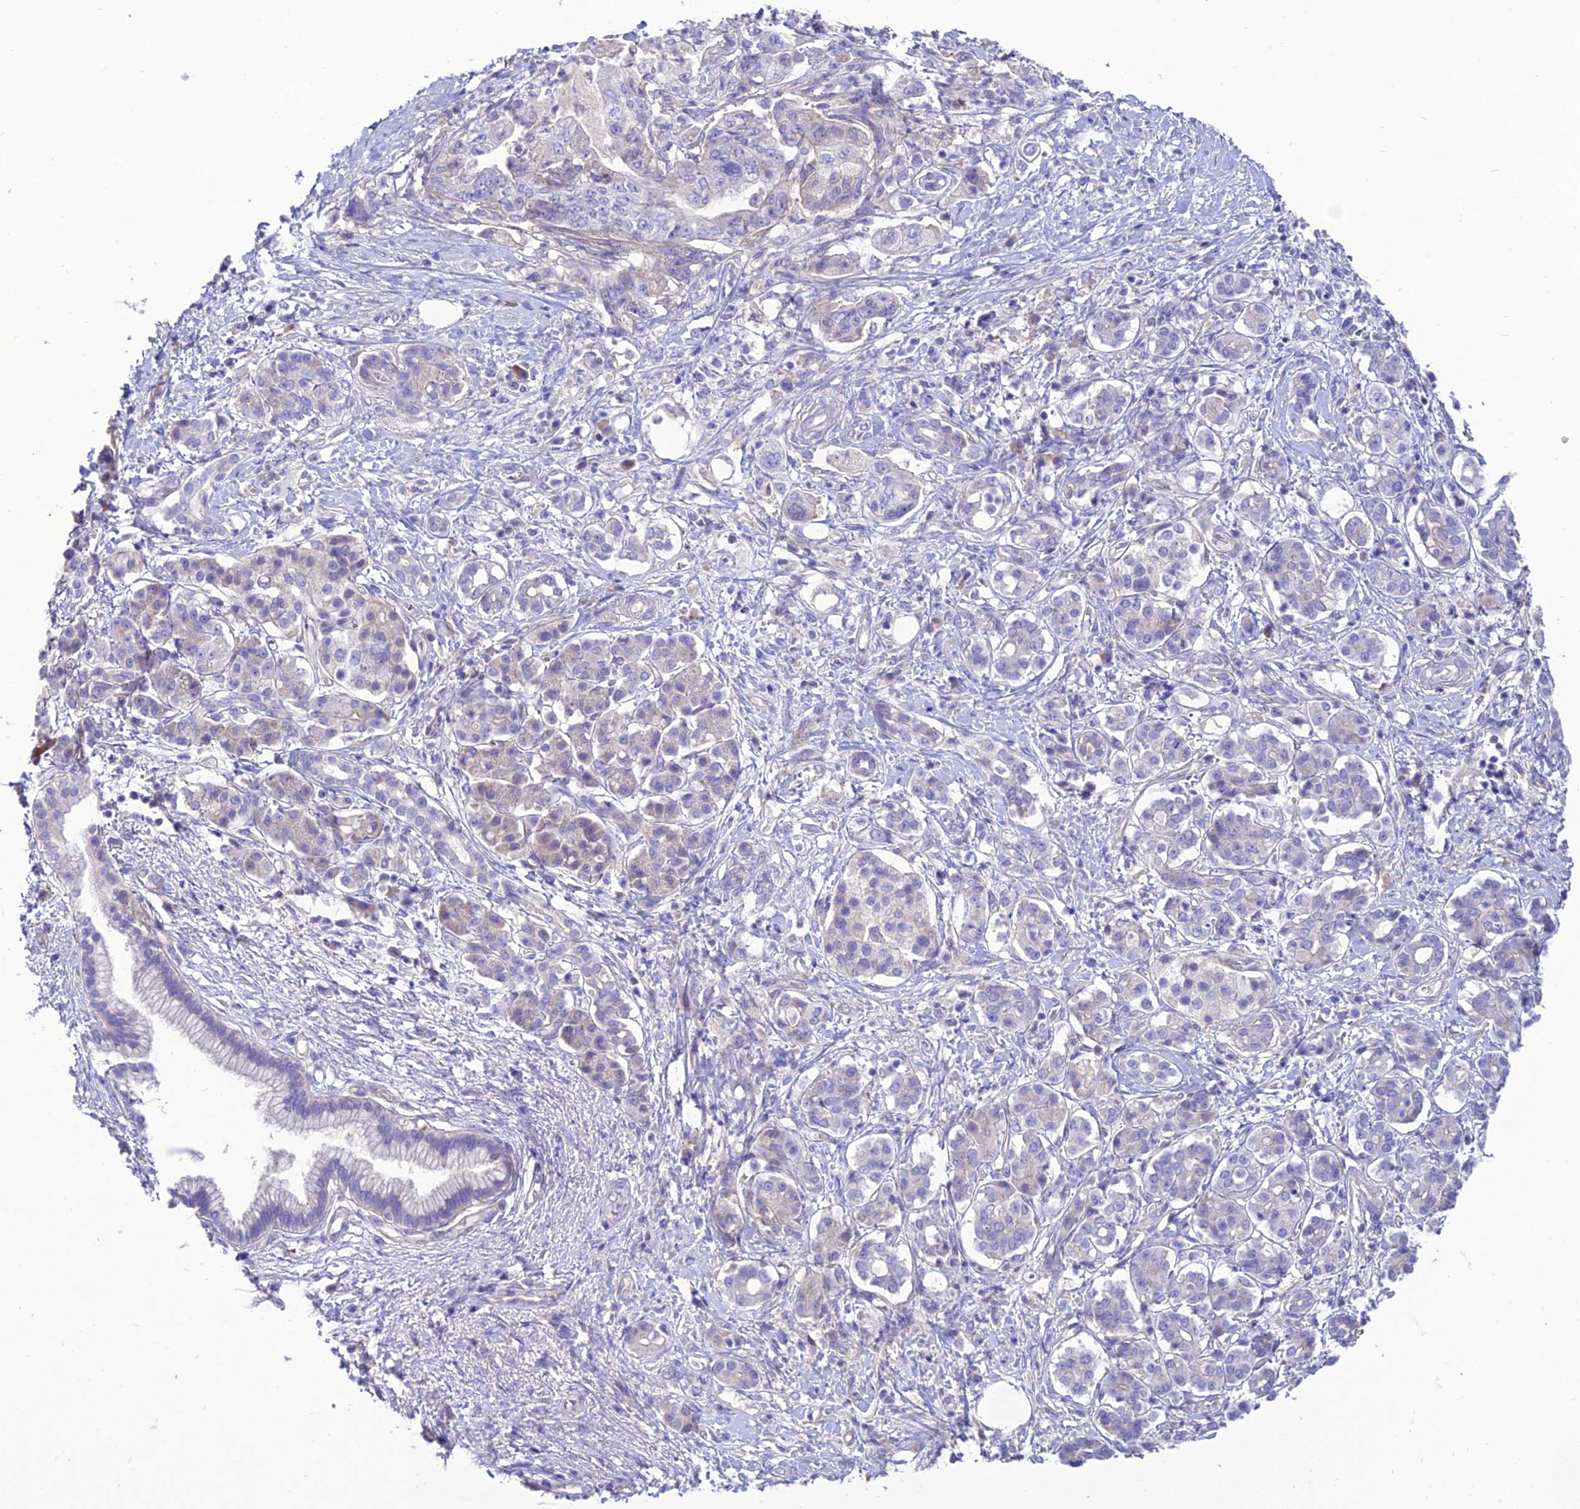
{"staining": {"intensity": "negative", "quantity": "none", "location": "none"}, "tissue": "pancreatic cancer", "cell_type": "Tumor cells", "image_type": "cancer", "snomed": [{"axis": "morphology", "description": "Adenocarcinoma, NOS"}, {"axis": "topography", "description": "Pancreas"}], "caption": "This is an IHC image of pancreatic adenocarcinoma. There is no expression in tumor cells.", "gene": "TEKT3", "patient": {"sex": "female", "age": 73}}